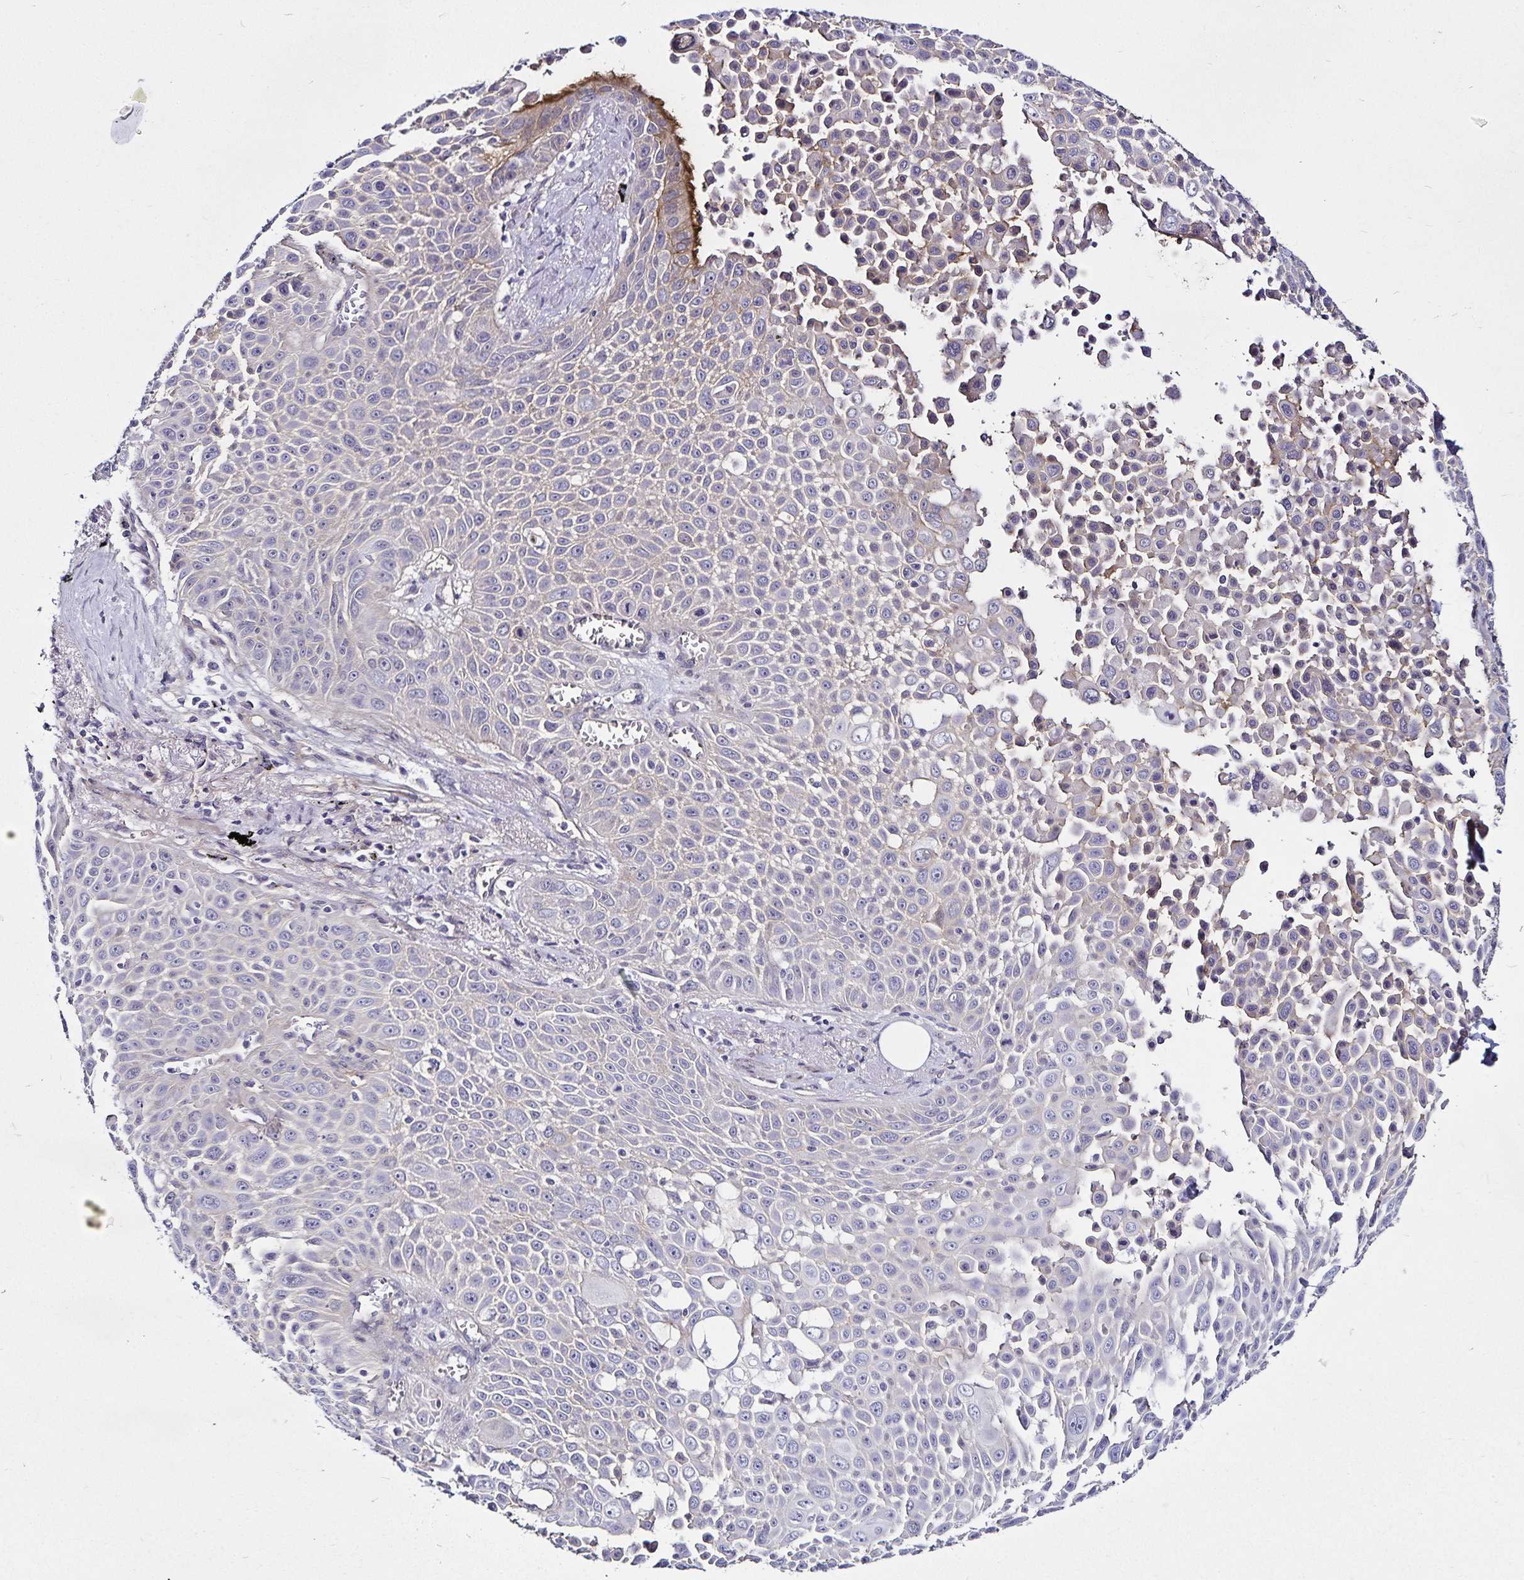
{"staining": {"intensity": "negative", "quantity": "none", "location": "none"}, "tissue": "lung cancer", "cell_type": "Tumor cells", "image_type": "cancer", "snomed": [{"axis": "morphology", "description": "Squamous cell carcinoma, NOS"}, {"axis": "morphology", "description": "Squamous cell carcinoma, metastatic, NOS"}, {"axis": "topography", "description": "Lymph node"}, {"axis": "topography", "description": "Lung"}], "caption": "Histopathology image shows no protein positivity in tumor cells of lung cancer (metastatic squamous cell carcinoma) tissue.", "gene": "GNG12", "patient": {"sex": "female", "age": 62}}